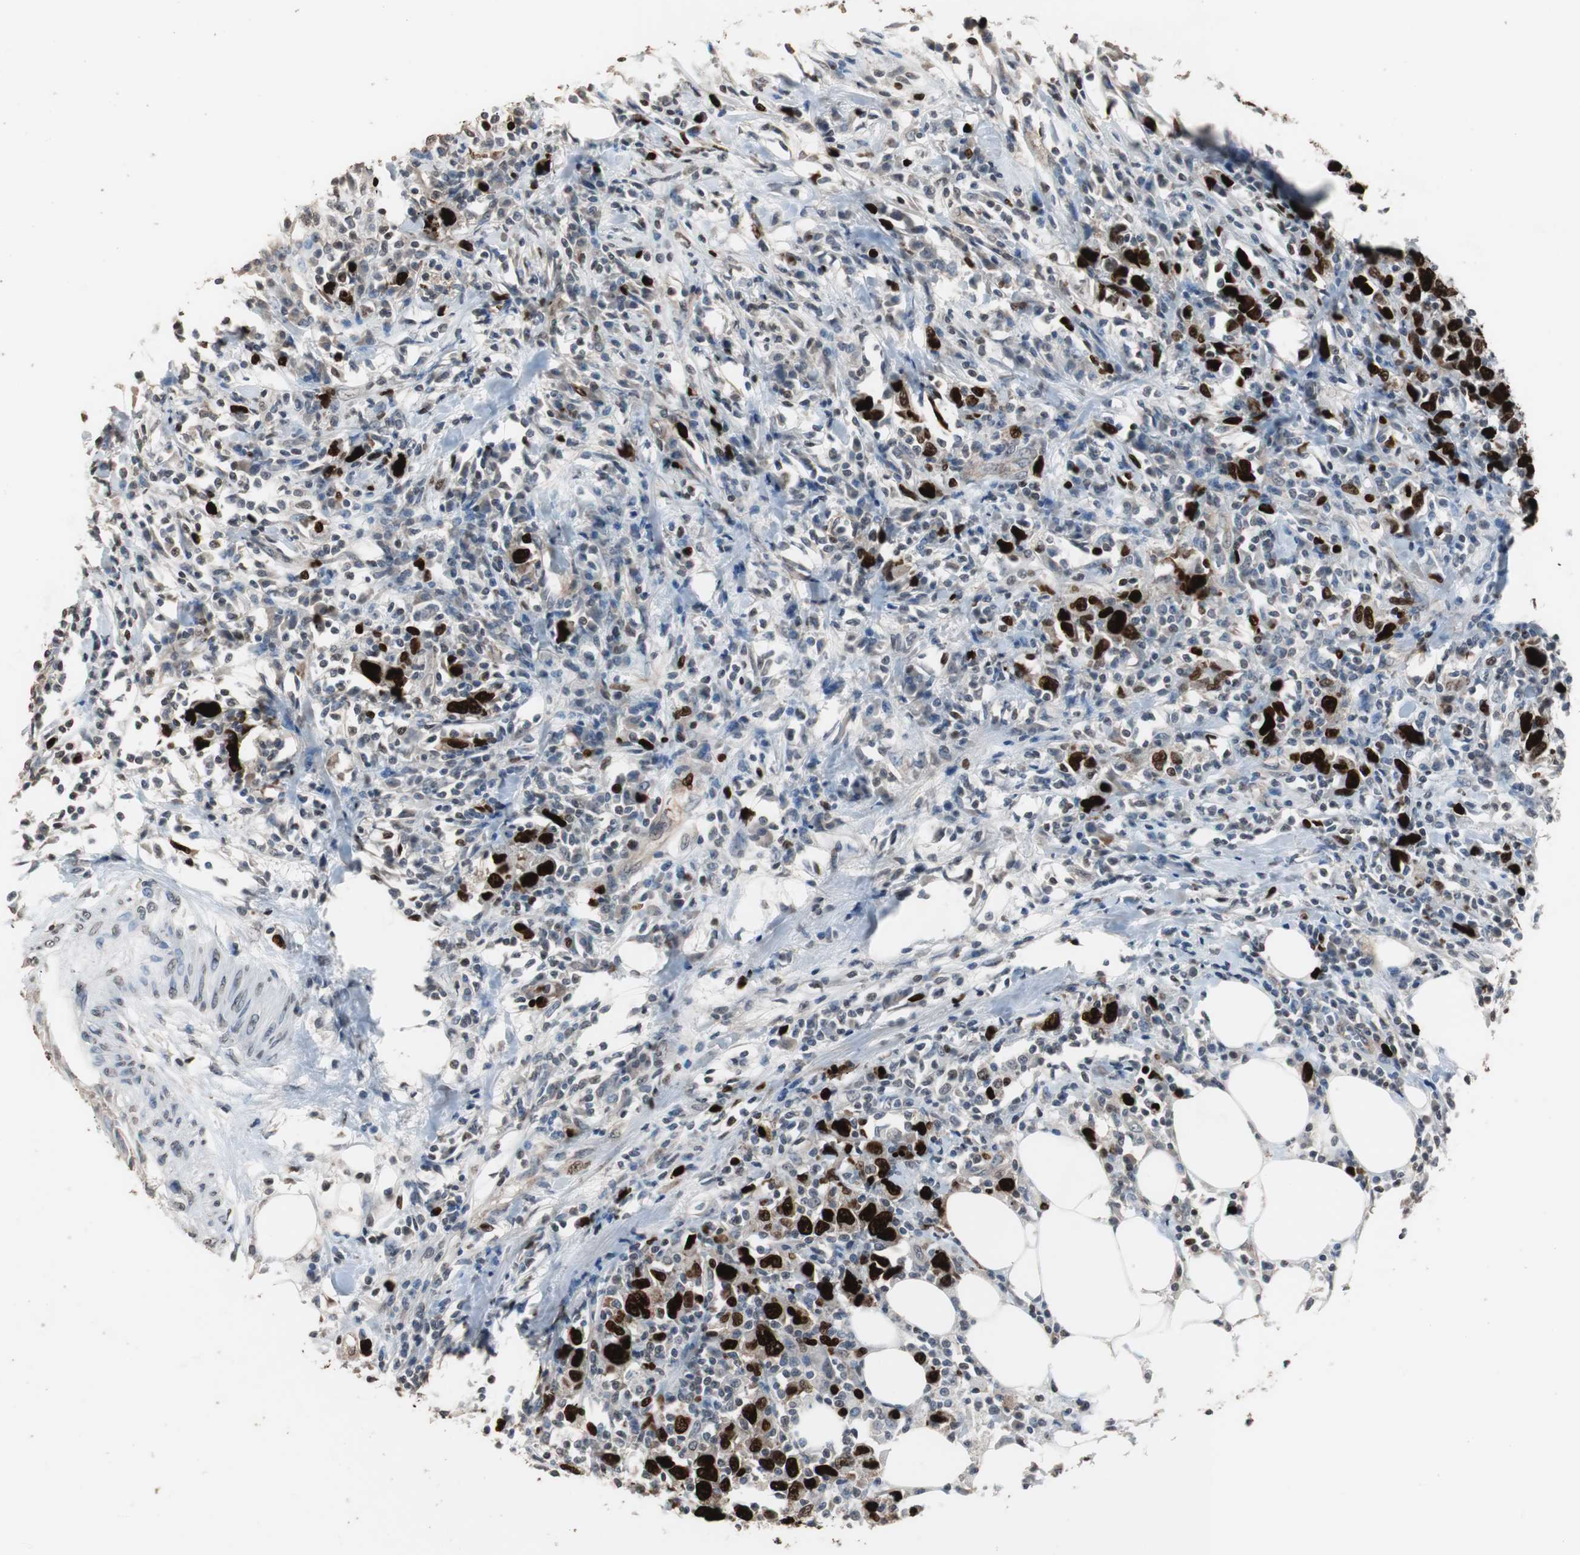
{"staining": {"intensity": "strong", "quantity": ">75%", "location": "nuclear"}, "tissue": "urothelial cancer", "cell_type": "Tumor cells", "image_type": "cancer", "snomed": [{"axis": "morphology", "description": "Urothelial carcinoma, High grade"}, {"axis": "topography", "description": "Urinary bladder"}], "caption": "Urothelial cancer was stained to show a protein in brown. There is high levels of strong nuclear expression in about >75% of tumor cells.", "gene": "TOP2A", "patient": {"sex": "male", "age": 61}}